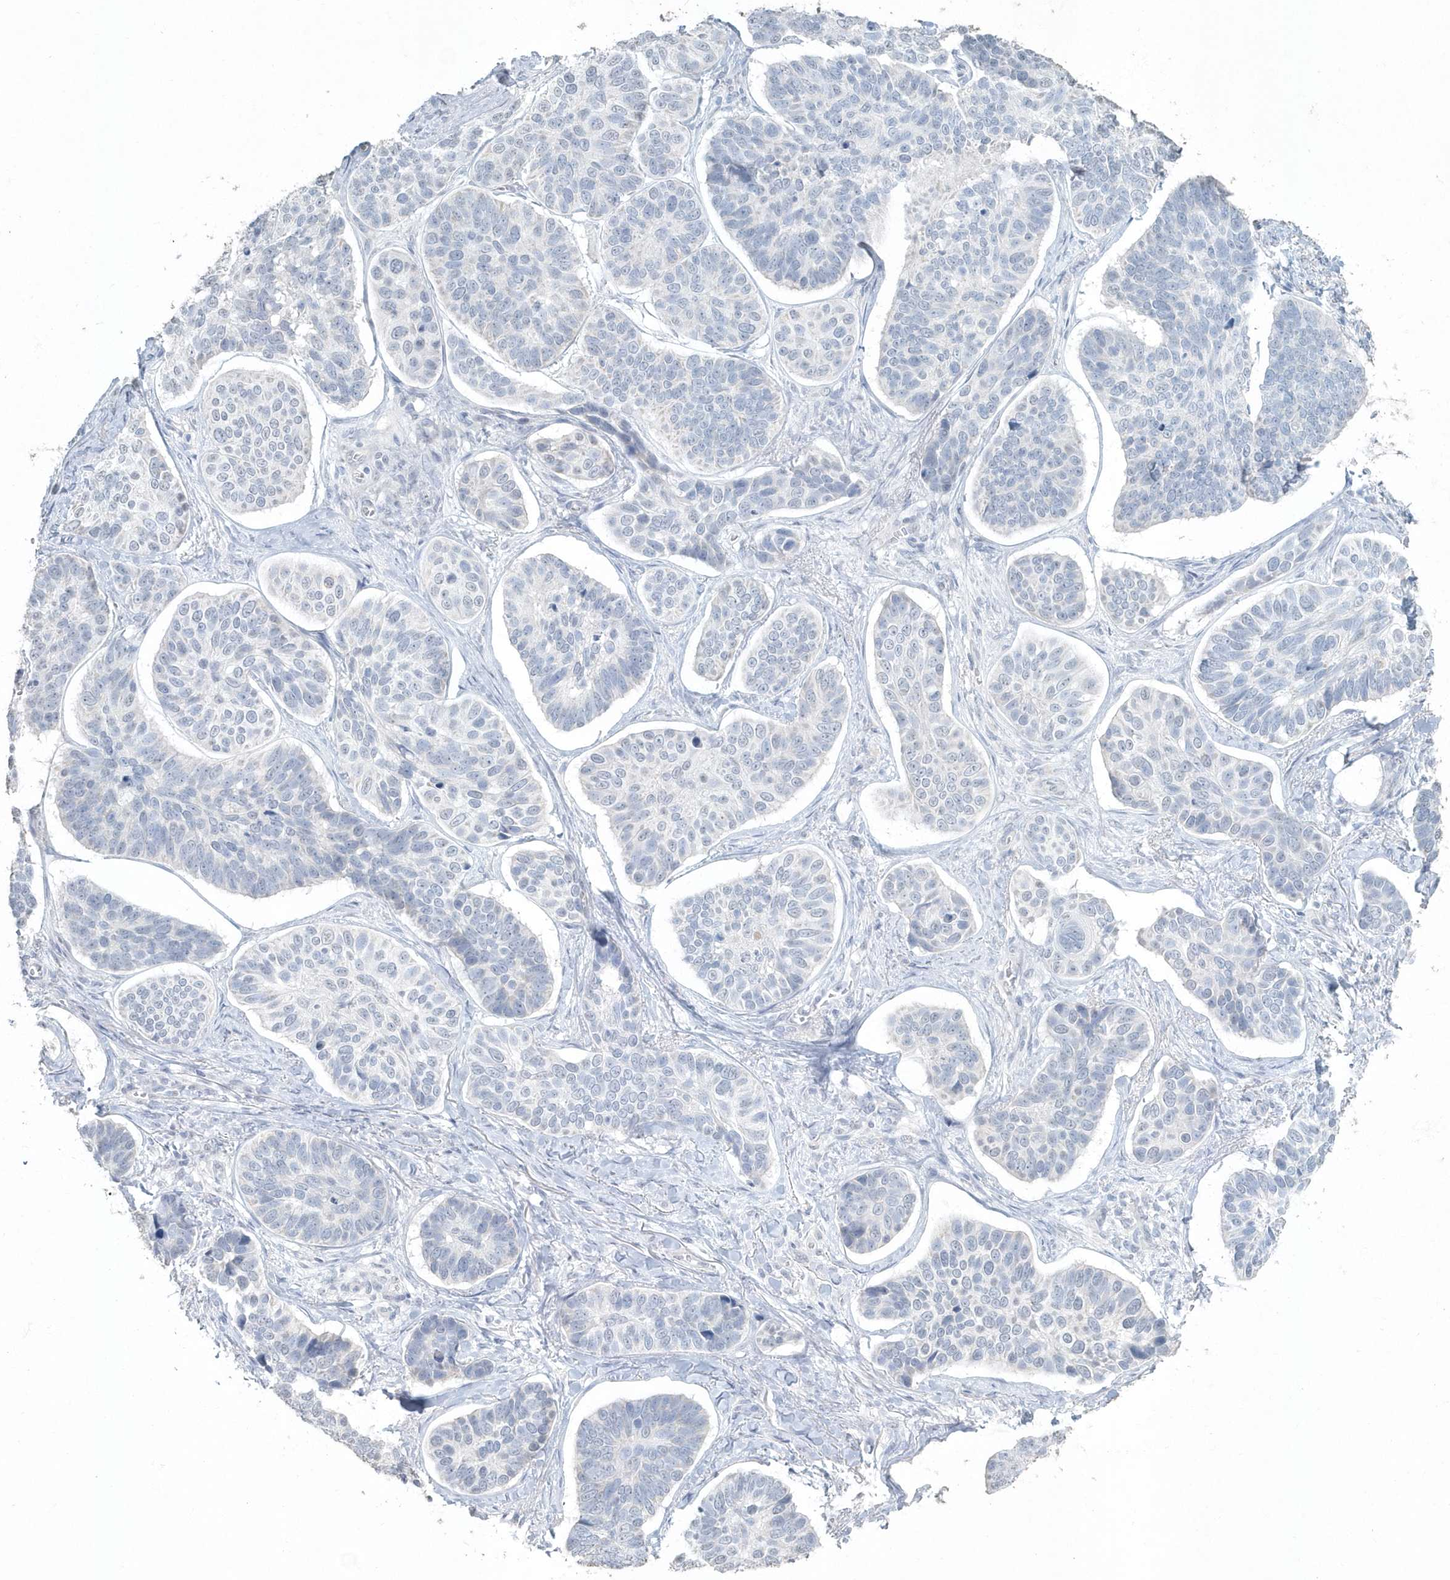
{"staining": {"intensity": "negative", "quantity": "none", "location": "none"}, "tissue": "skin cancer", "cell_type": "Tumor cells", "image_type": "cancer", "snomed": [{"axis": "morphology", "description": "Basal cell carcinoma"}, {"axis": "topography", "description": "Skin"}], "caption": "IHC of human basal cell carcinoma (skin) reveals no expression in tumor cells.", "gene": "MYOT", "patient": {"sex": "male", "age": 62}}